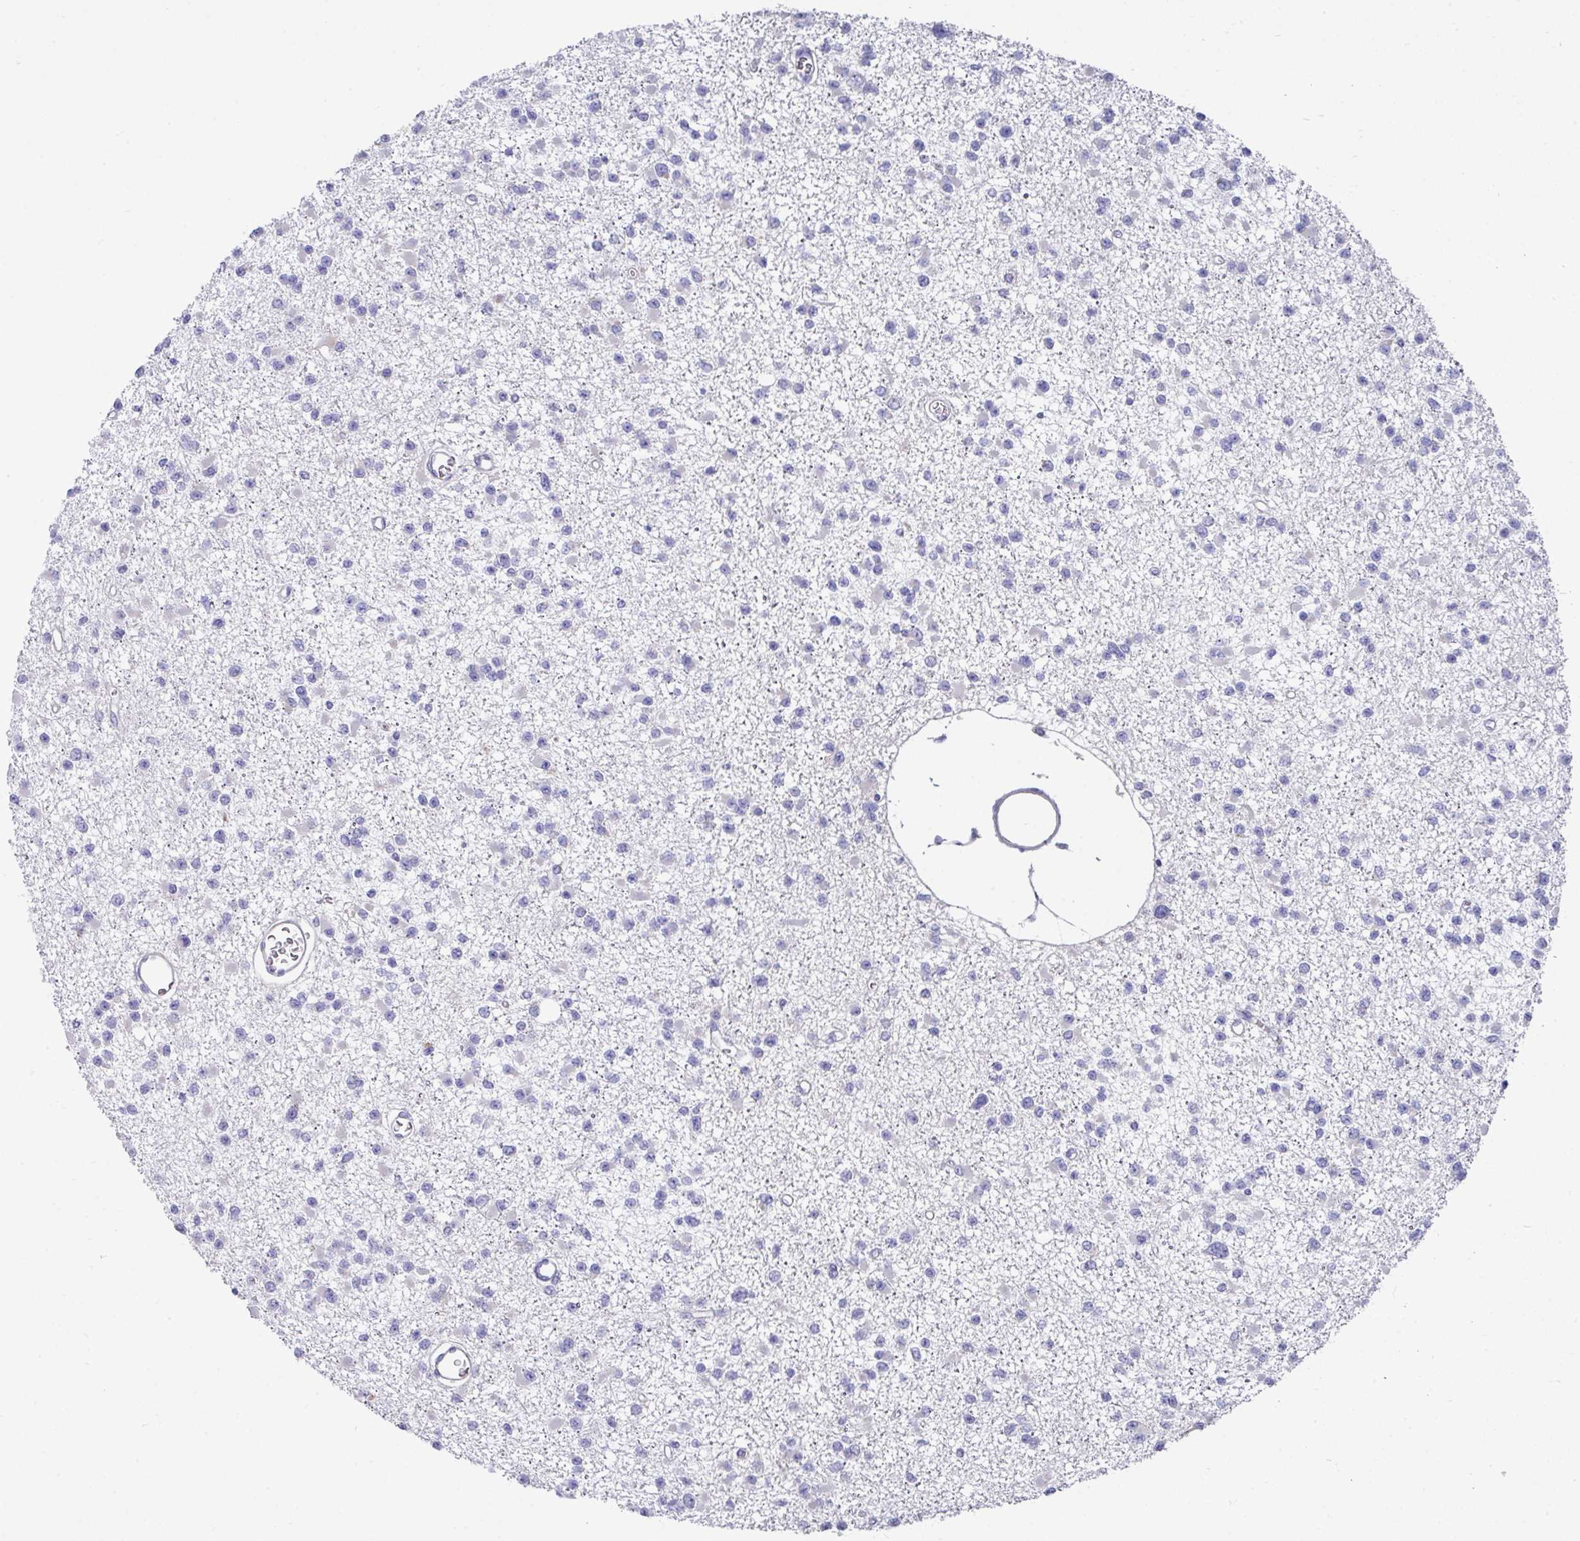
{"staining": {"intensity": "negative", "quantity": "none", "location": "none"}, "tissue": "glioma", "cell_type": "Tumor cells", "image_type": "cancer", "snomed": [{"axis": "morphology", "description": "Glioma, malignant, Low grade"}, {"axis": "topography", "description": "Brain"}], "caption": "This histopathology image is of glioma stained with immunohistochemistry (IHC) to label a protein in brown with the nuclei are counter-stained blue. There is no positivity in tumor cells. (Stains: DAB IHC with hematoxylin counter stain, Microscopy: brightfield microscopy at high magnification).", "gene": "CLDN1", "patient": {"sex": "female", "age": 22}}